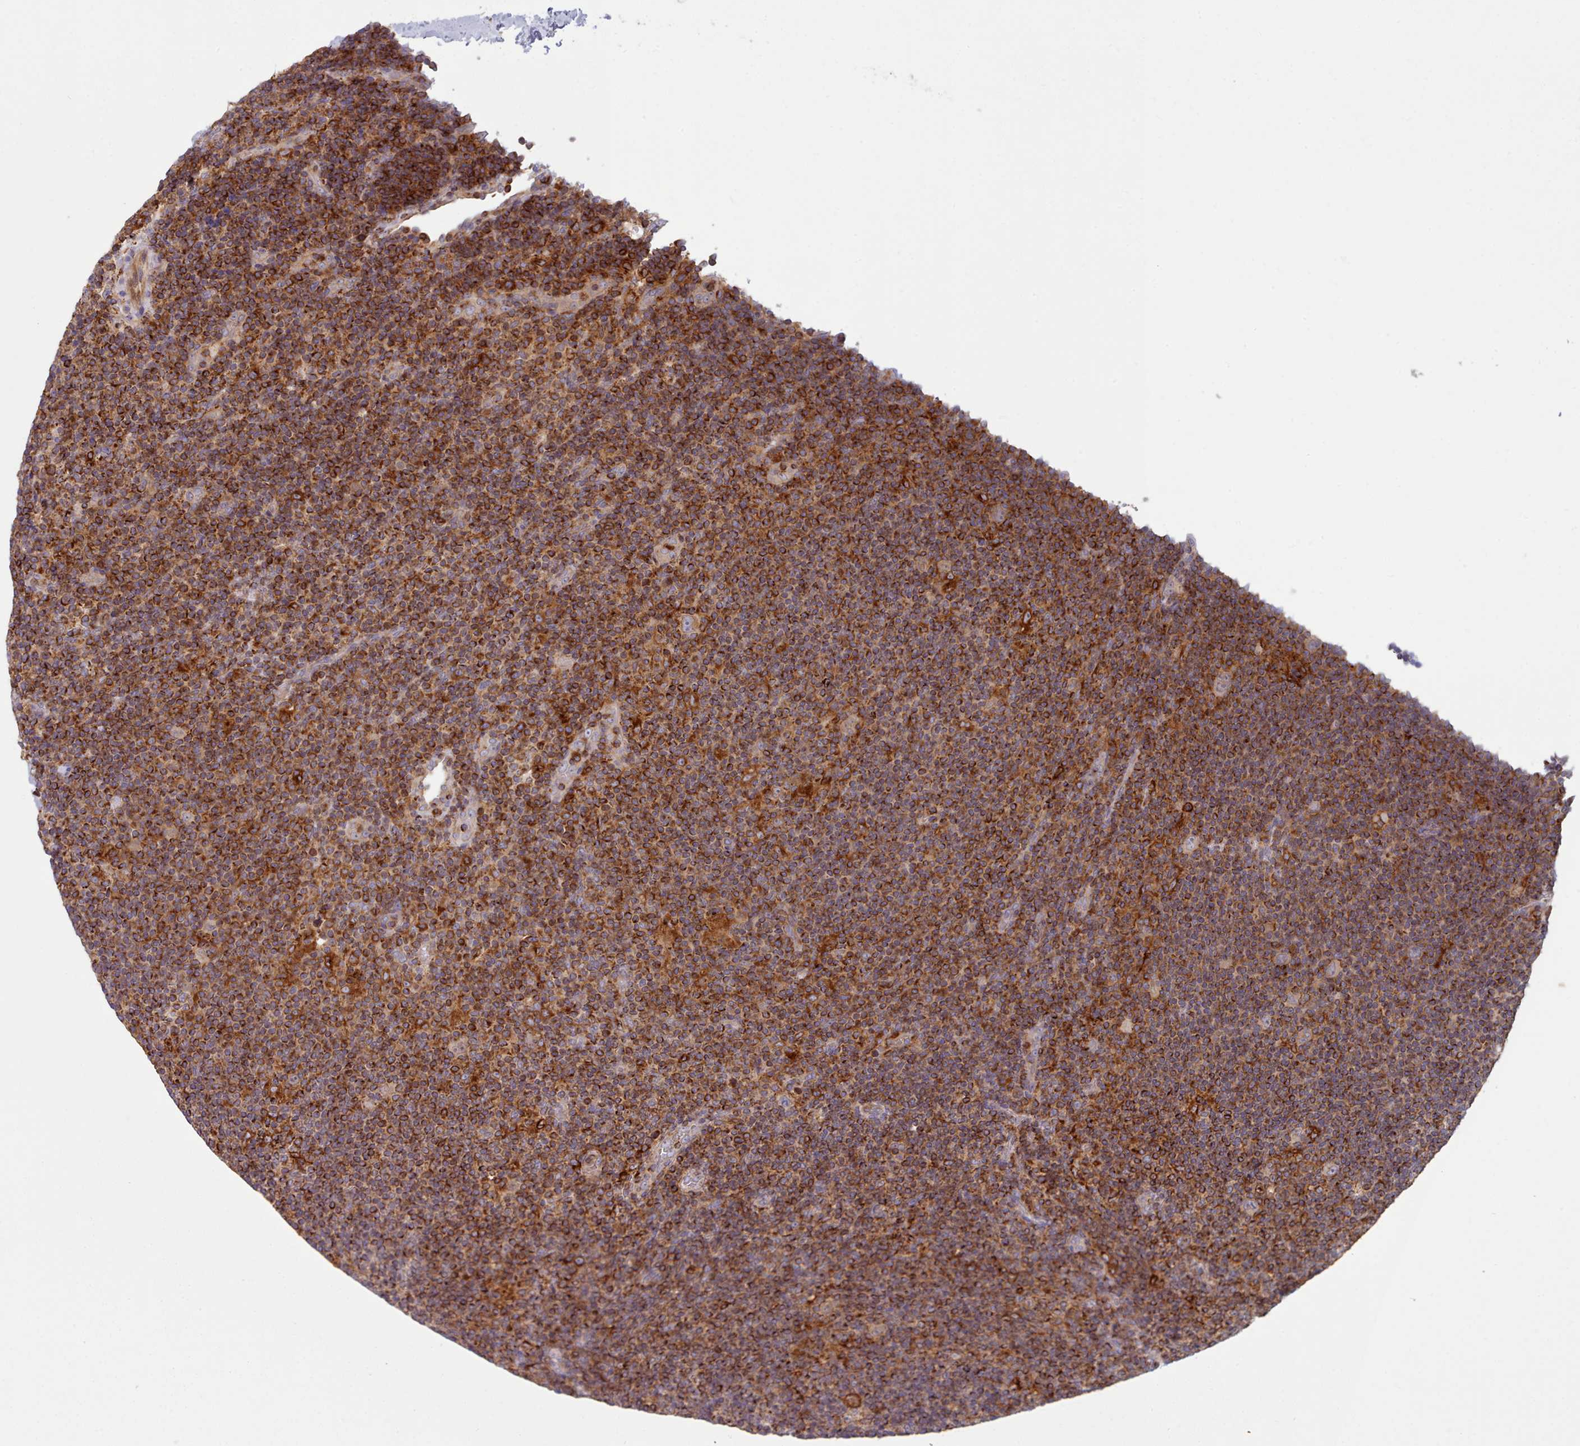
{"staining": {"intensity": "weak", "quantity": "25%-75%", "location": "cytoplasmic/membranous"}, "tissue": "lymphoma", "cell_type": "Tumor cells", "image_type": "cancer", "snomed": [{"axis": "morphology", "description": "Hodgkin's disease, NOS"}, {"axis": "topography", "description": "Lymph node"}], "caption": "Immunohistochemical staining of human Hodgkin's disease reveals weak cytoplasmic/membranous protein positivity in about 25%-75% of tumor cells.", "gene": "CRYBG1", "patient": {"sex": "female", "age": 57}}